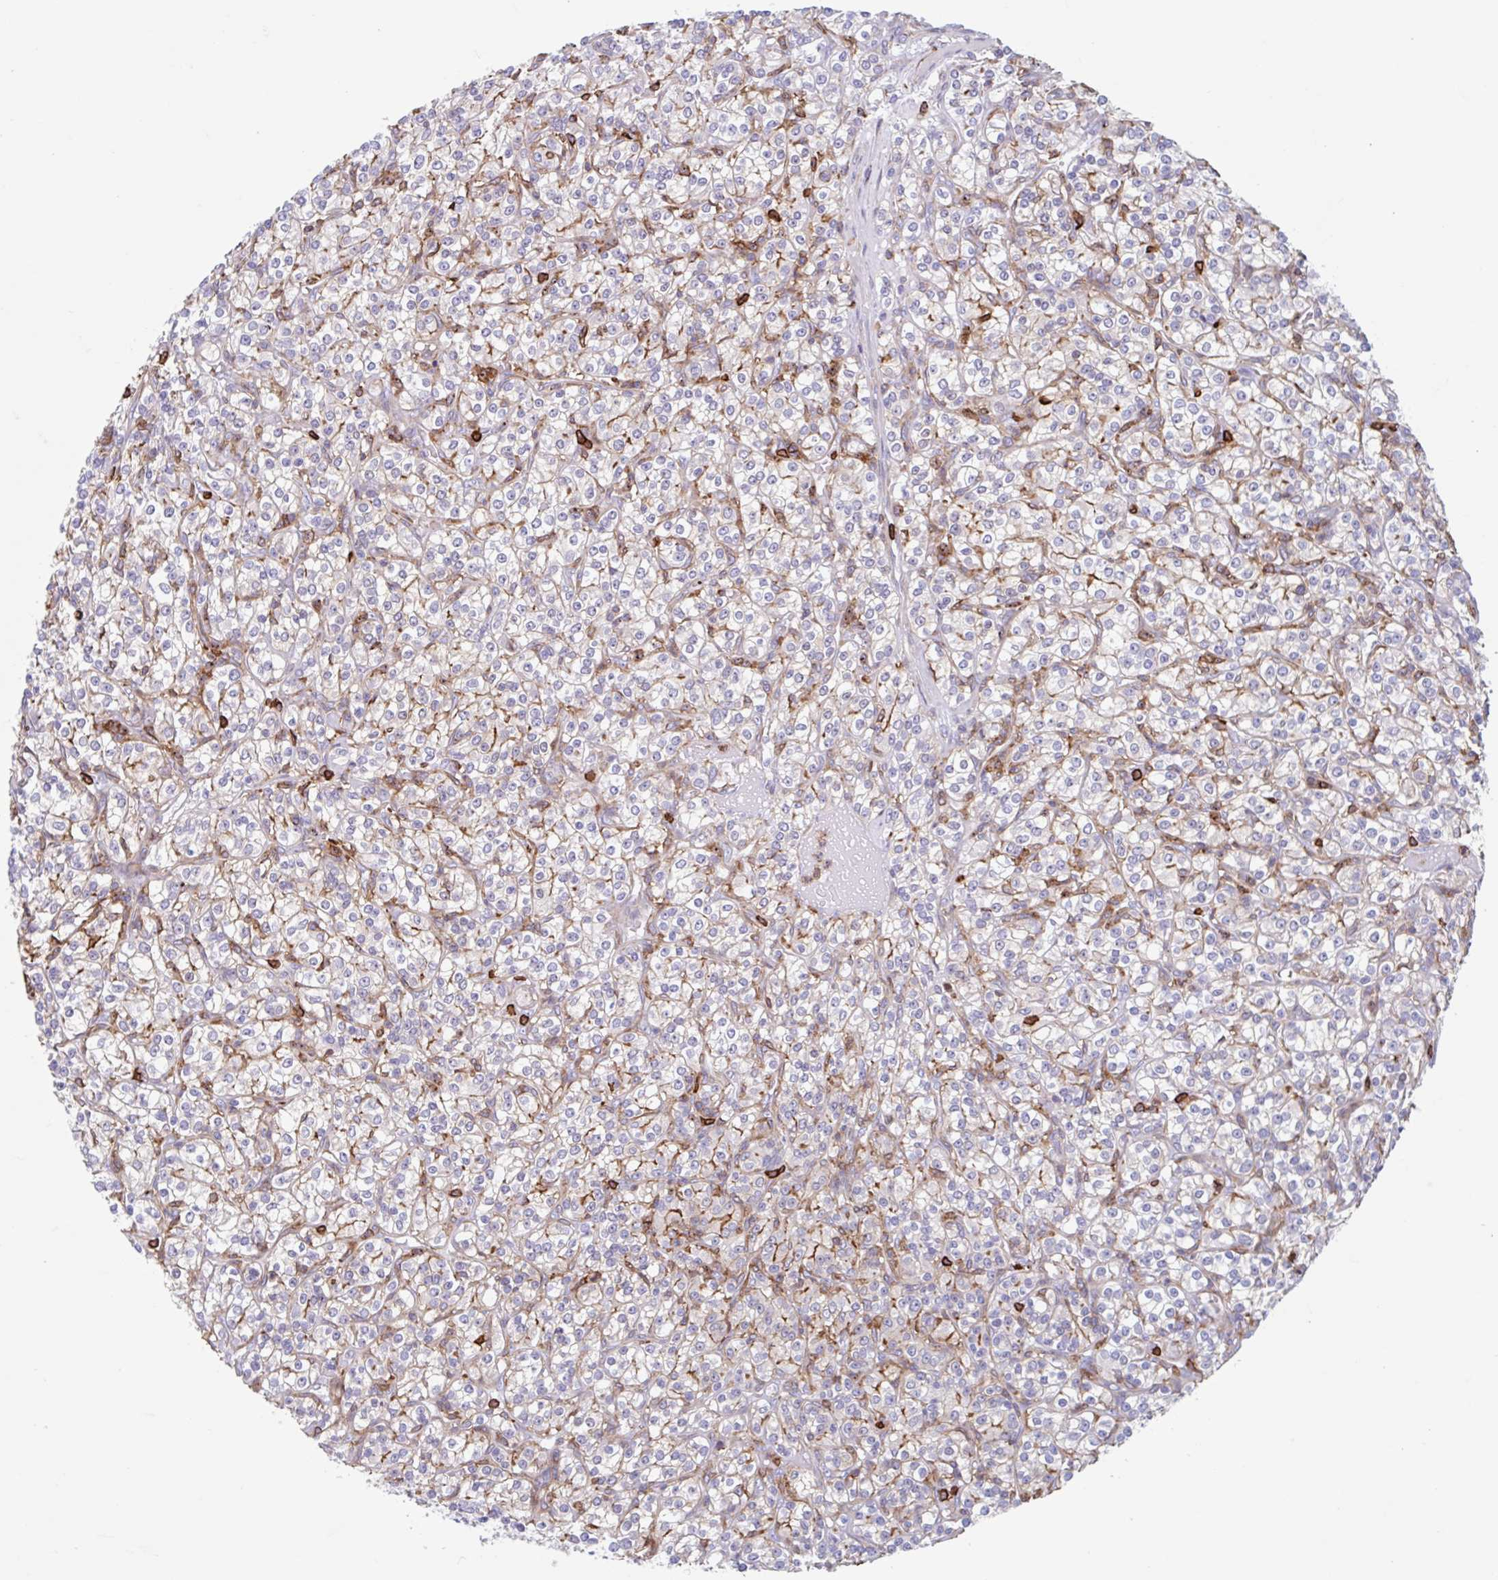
{"staining": {"intensity": "weak", "quantity": "25%-75%", "location": "cytoplasmic/membranous"}, "tissue": "renal cancer", "cell_type": "Tumor cells", "image_type": "cancer", "snomed": [{"axis": "morphology", "description": "Adenocarcinoma, NOS"}, {"axis": "topography", "description": "Kidney"}], "caption": "A histopathology image of human renal cancer (adenocarcinoma) stained for a protein displays weak cytoplasmic/membranous brown staining in tumor cells.", "gene": "EFHD1", "patient": {"sex": "male", "age": 77}}